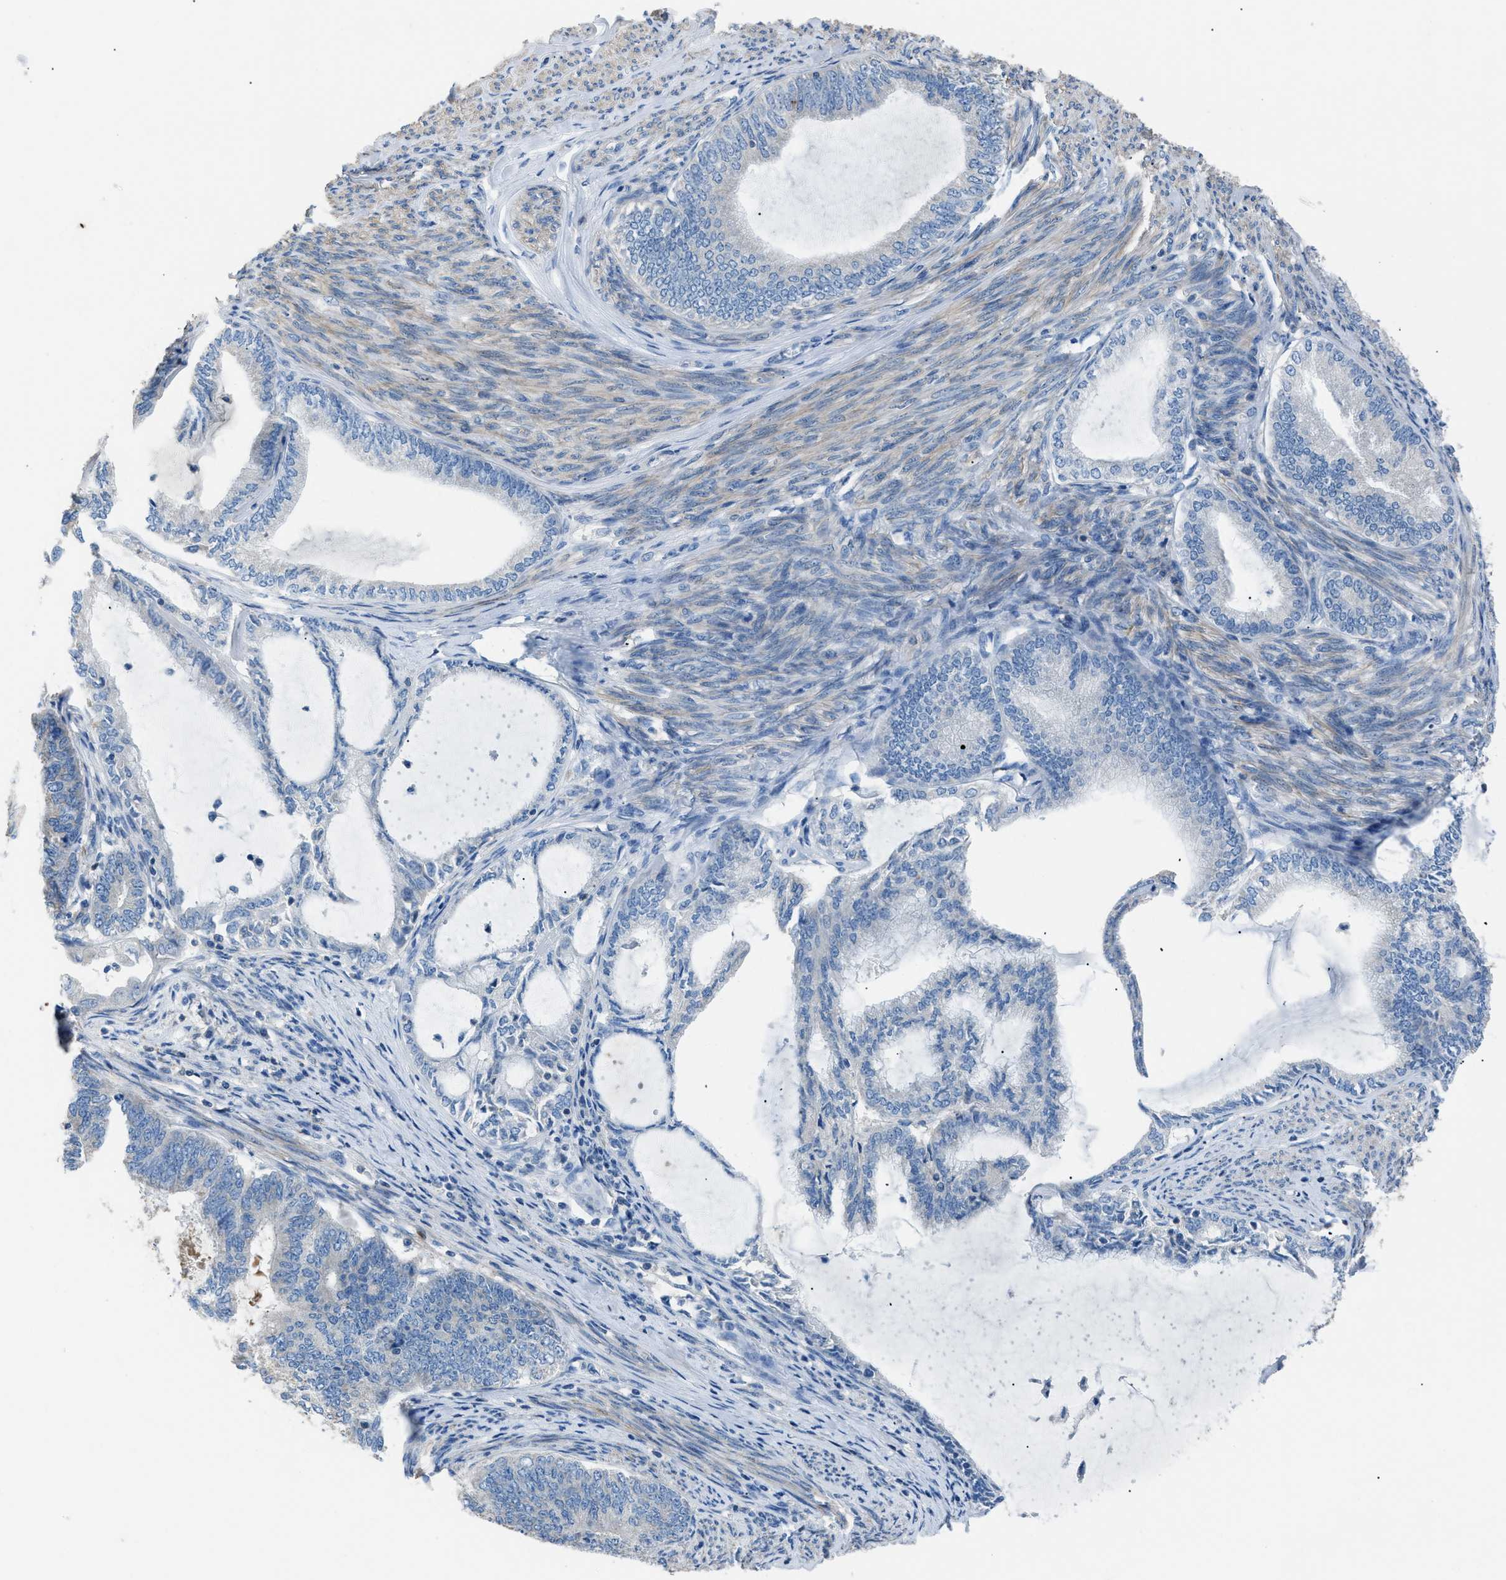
{"staining": {"intensity": "negative", "quantity": "none", "location": "none"}, "tissue": "endometrial cancer", "cell_type": "Tumor cells", "image_type": "cancer", "snomed": [{"axis": "morphology", "description": "Adenocarcinoma, NOS"}, {"axis": "topography", "description": "Endometrium"}], "caption": "Human endometrial adenocarcinoma stained for a protein using immunohistochemistry demonstrates no staining in tumor cells.", "gene": "SGCZ", "patient": {"sex": "female", "age": 86}}